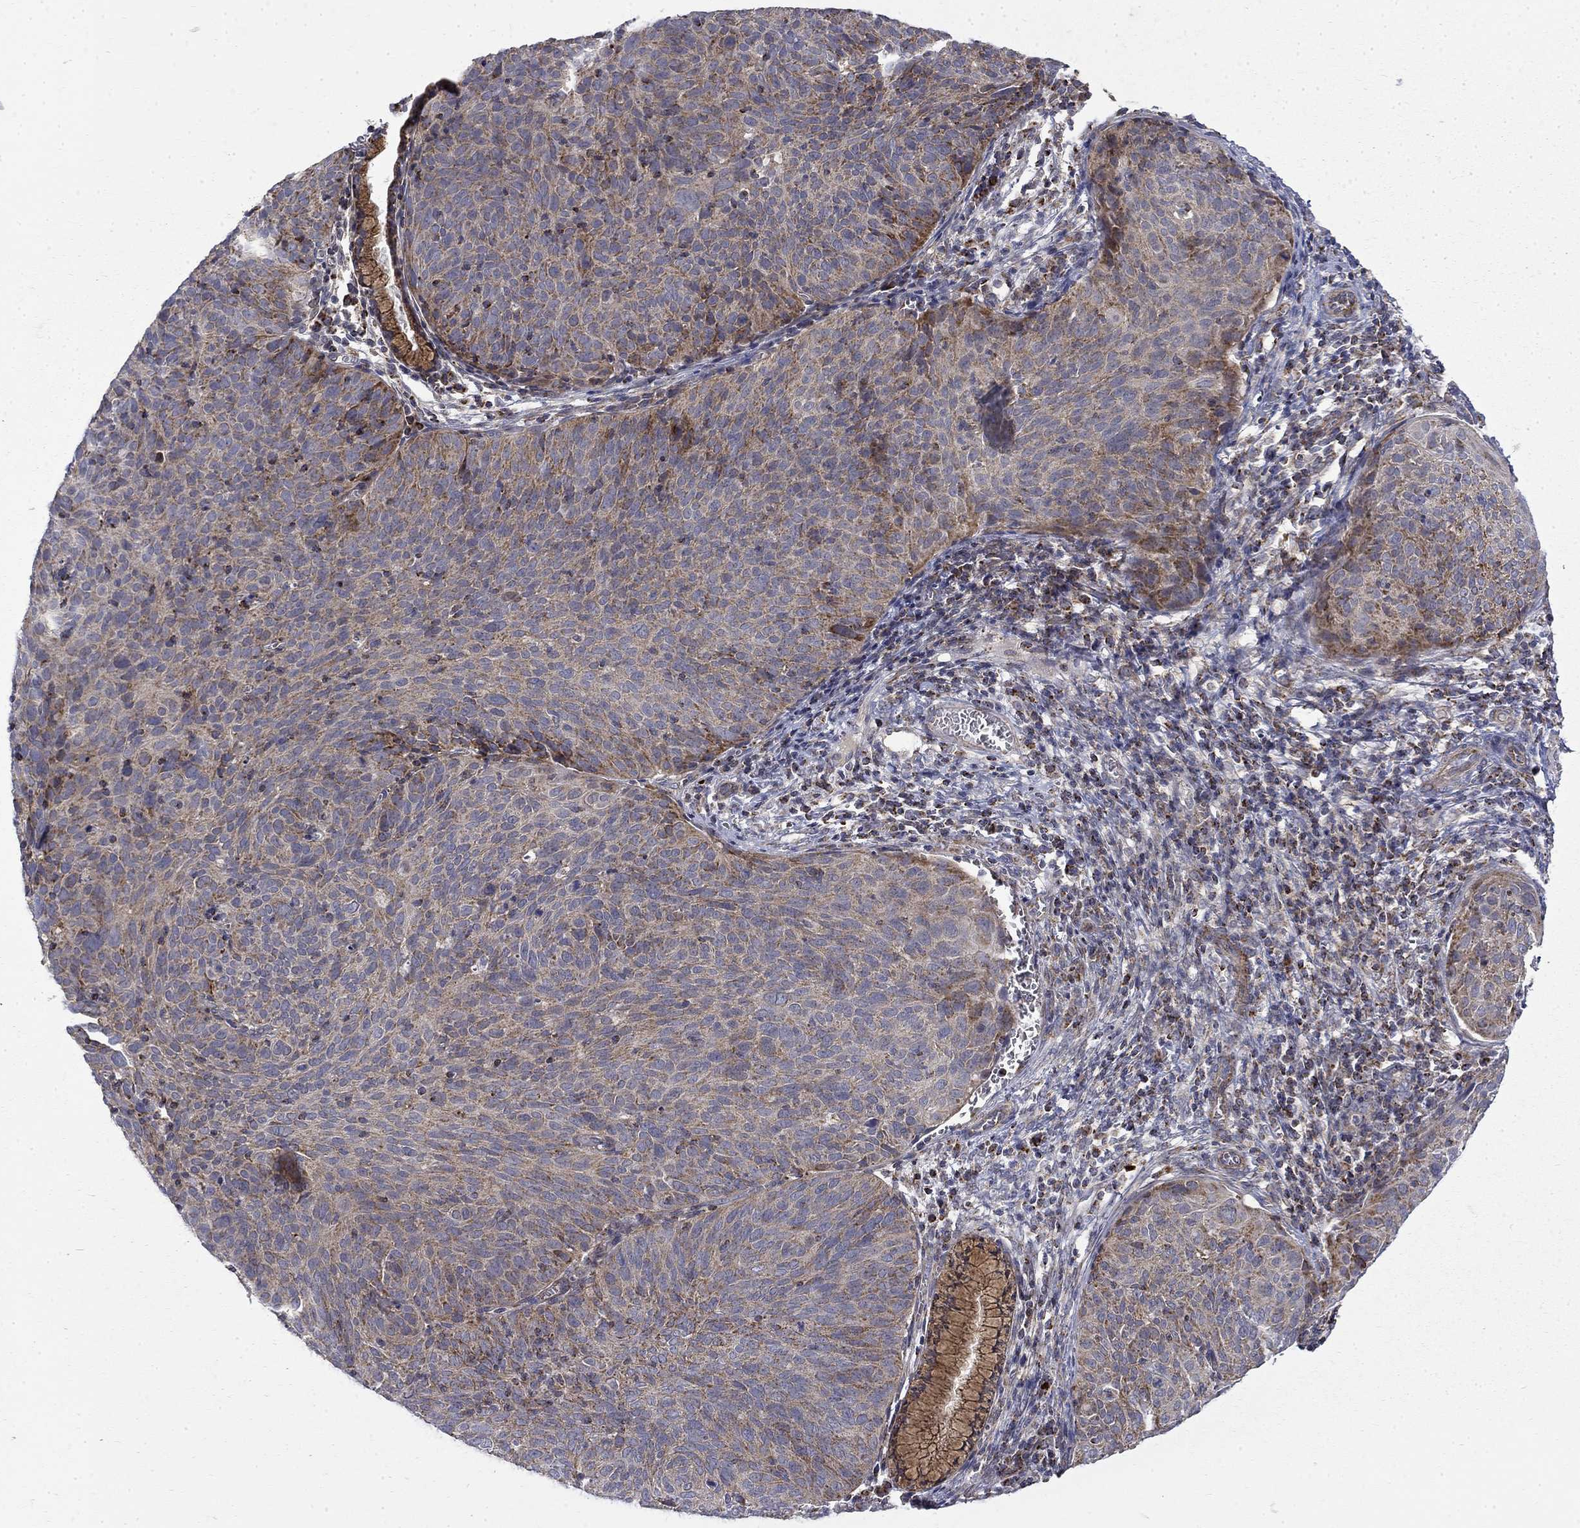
{"staining": {"intensity": "weak", "quantity": "25%-75%", "location": "cytoplasmic/membranous"}, "tissue": "cervical cancer", "cell_type": "Tumor cells", "image_type": "cancer", "snomed": [{"axis": "morphology", "description": "Squamous cell carcinoma, NOS"}, {"axis": "topography", "description": "Cervix"}], "caption": "The photomicrograph reveals a brown stain indicating the presence of a protein in the cytoplasmic/membranous of tumor cells in cervical cancer (squamous cell carcinoma). The protein of interest is stained brown, and the nuclei are stained in blue (DAB (3,3'-diaminobenzidine) IHC with brightfield microscopy, high magnification).", "gene": "PCBP3", "patient": {"sex": "female", "age": 39}}